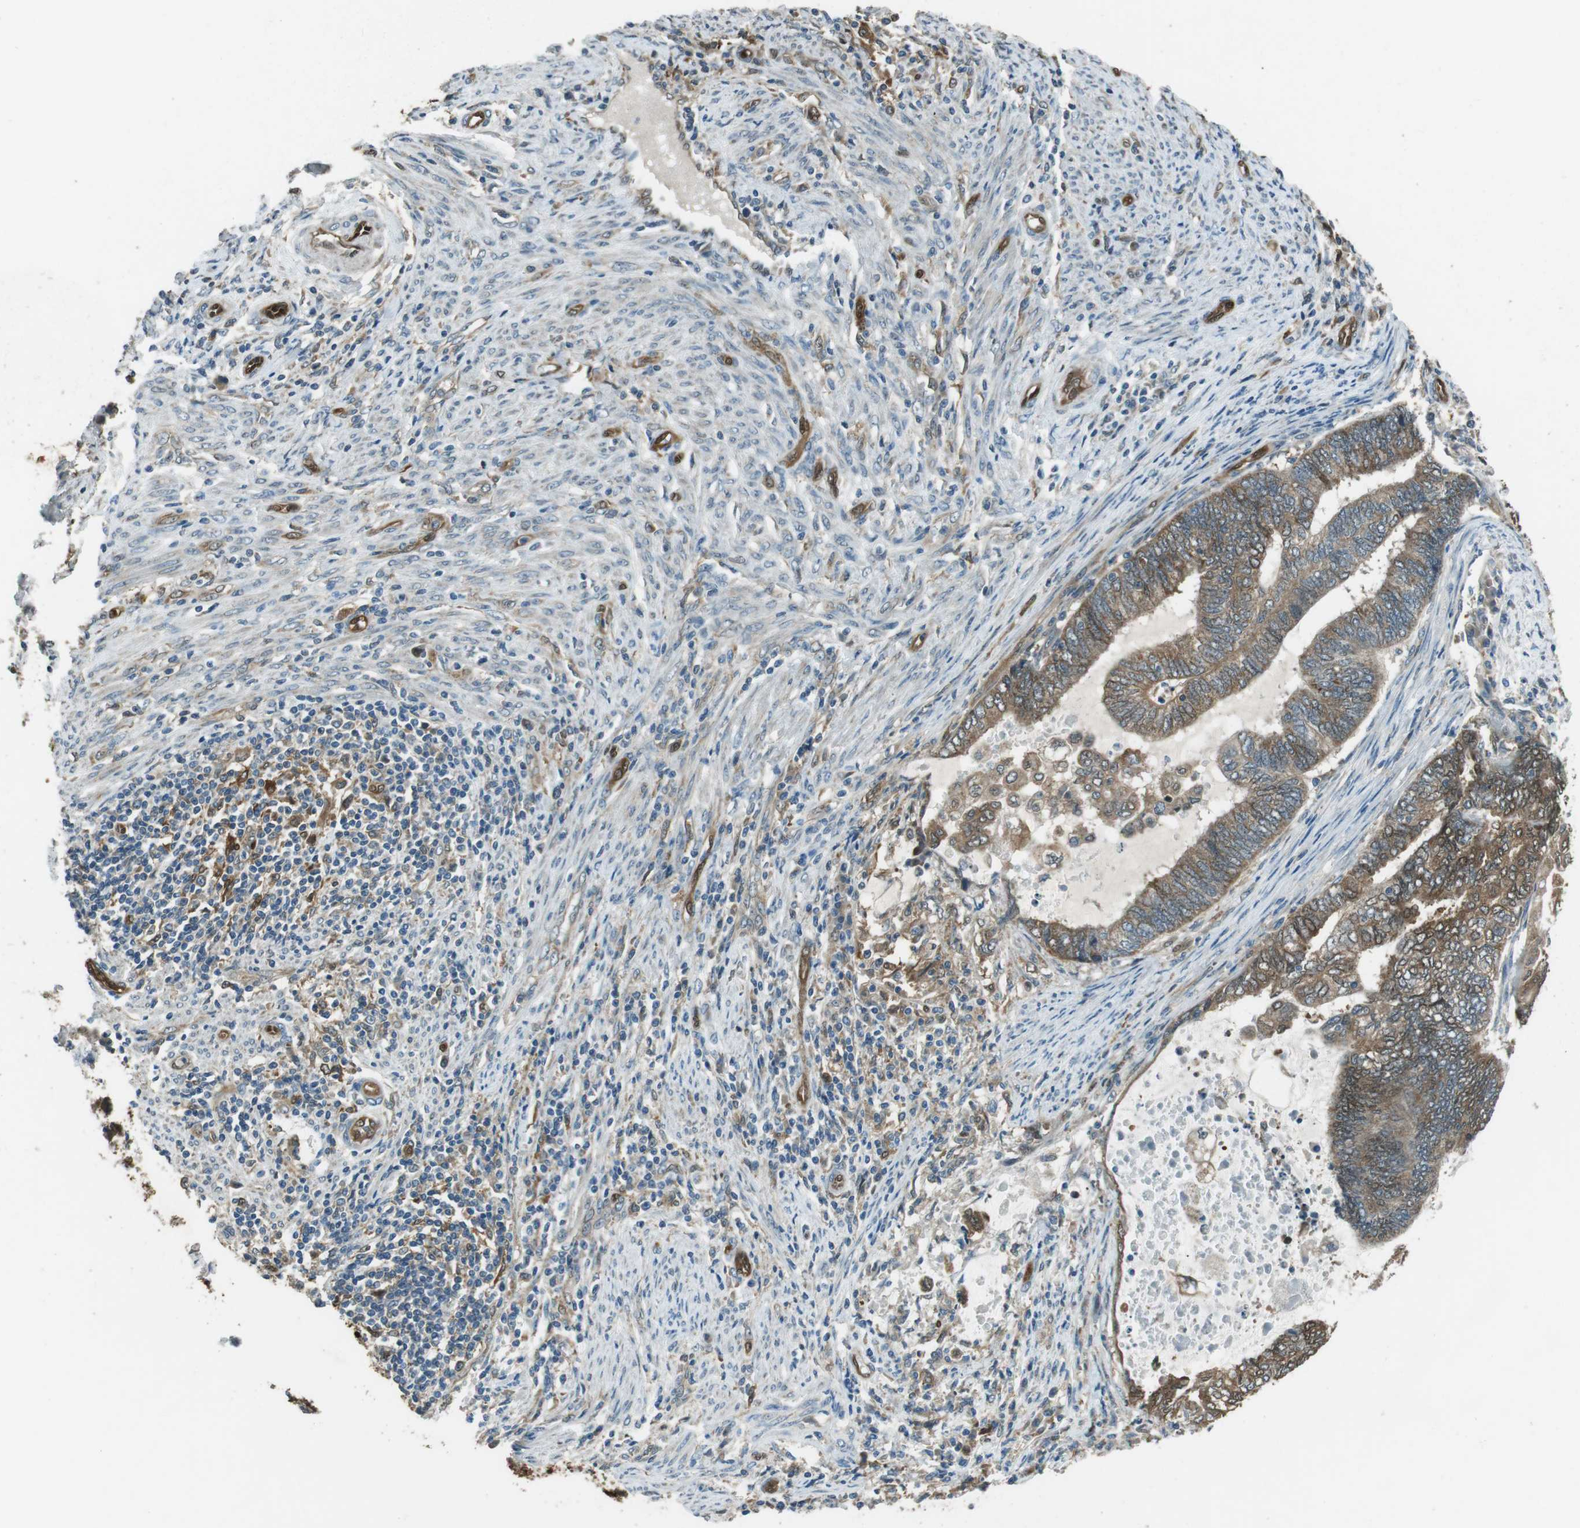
{"staining": {"intensity": "weak", "quantity": "25%-75%", "location": "cytoplasmic/membranous"}, "tissue": "endometrial cancer", "cell_type": "Tumor cells", "image_type": "cancer", "snomed": [{"axis": "morphology", "description": "Adenocarcinoma, NOS"}, {"axis": "topography", "description": "Uterus"}, {"axis": "topography", "description": "Endometrium"}], "caption": "A histopathology image of endometrial adenocarcinoma stained for a protein shows weak cytoplasmic/membranous brown staining in tumor cells.", "gene": "MFAP3", "patient": {"sex": "female", "age": 70}}